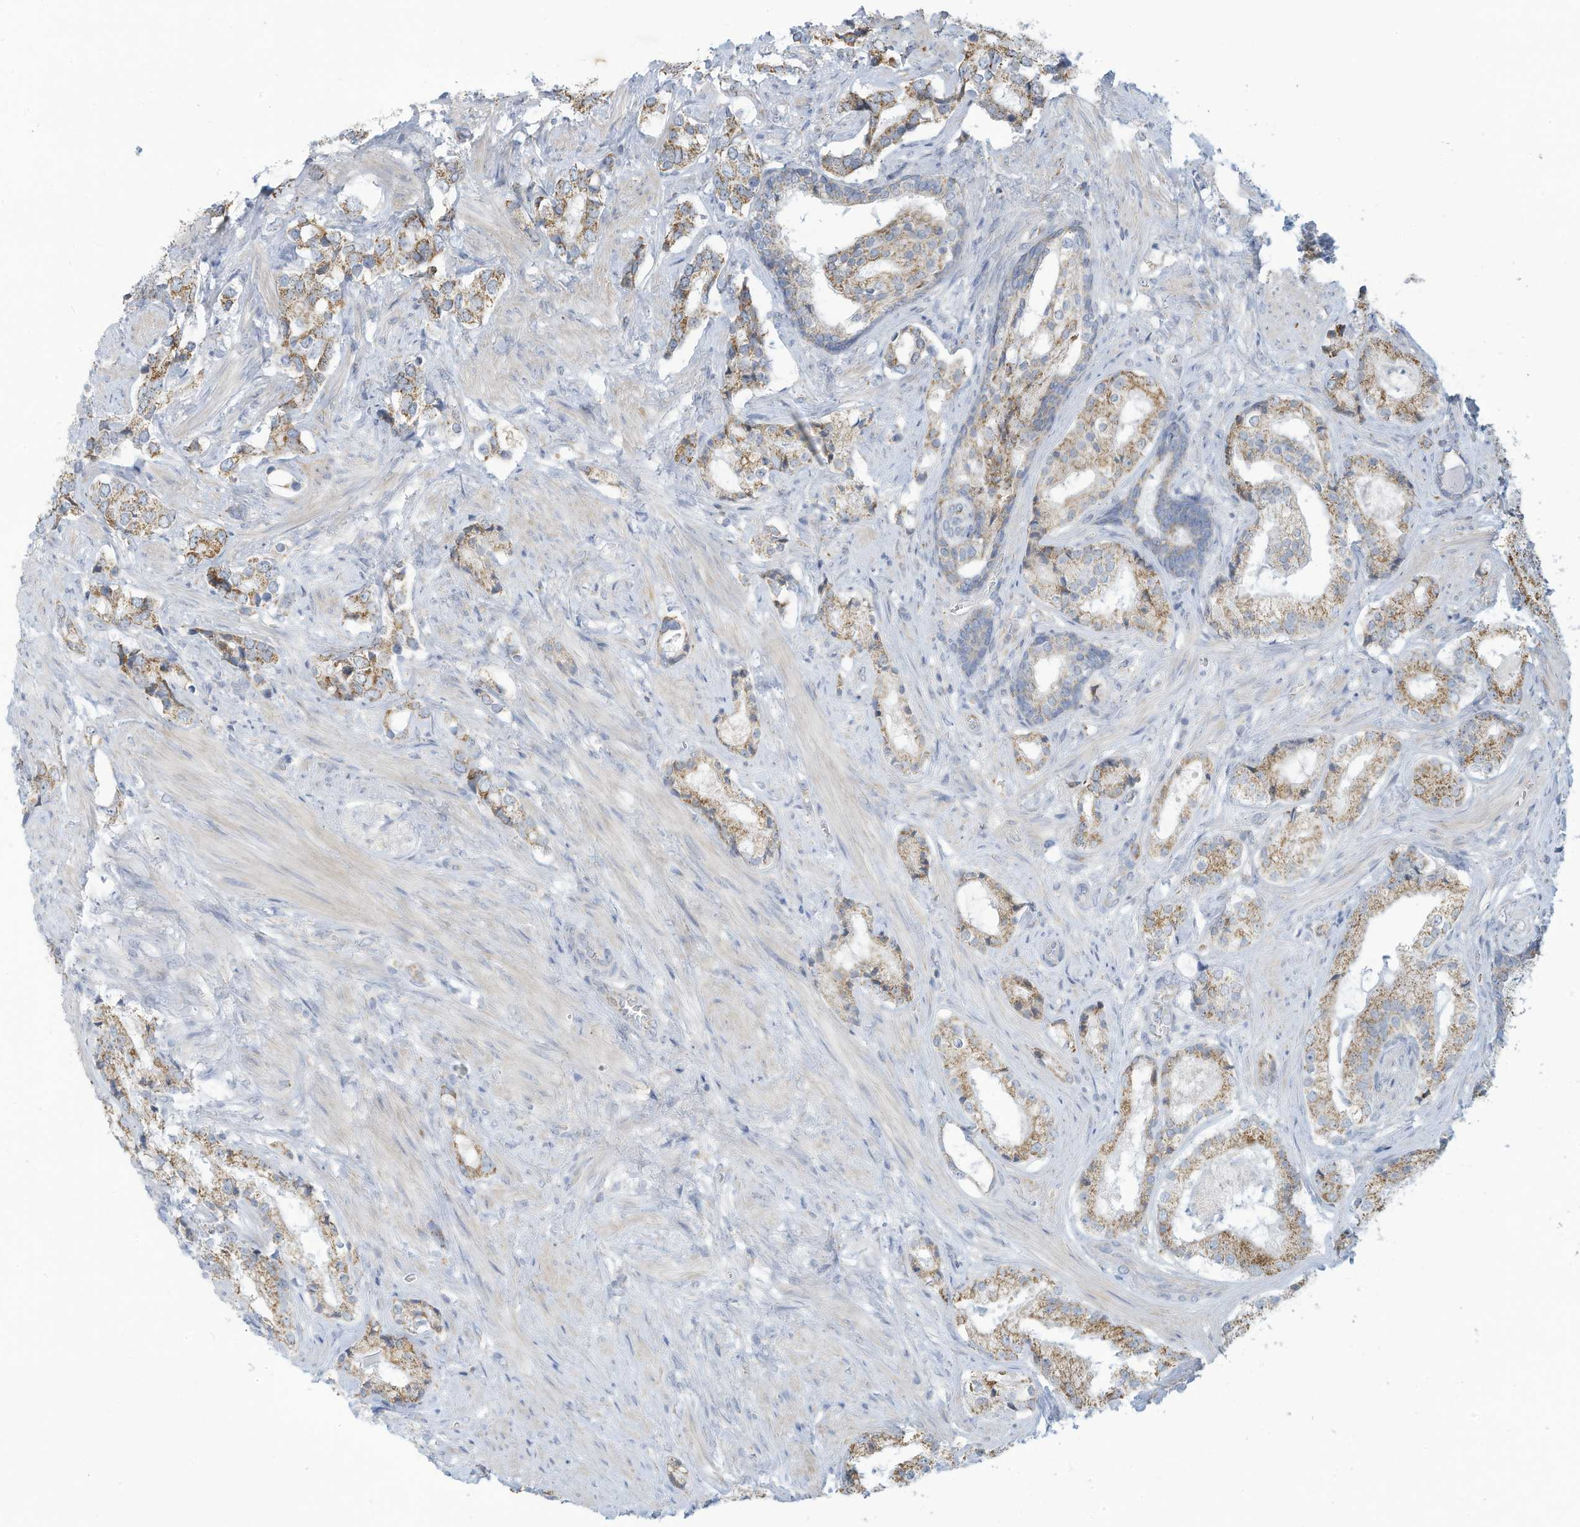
{"staining": {"intensity": "moderate", "quantity": "25%-75%", "location": "cytoplasmic/membranous"}, "tissue": "prostate cancer", "cell_type": "Tumor cells", "image_type": "cancer", "snomed": [{"axis": "morphology", "description": "Adenocarcinoma, High grade"}, {"axis": "topography", "description": "Prostate"}], "caption": "Immunohistochemistry micrograph of neoplastic tissue: prostate high-grade adenocarcinoma stained using immunohistochemistry shows medium levels of moderate protein expression localized specifically in the cytoplasmic/membranous of tumor cells, appearing as a cytoplasmic/membranous brown color.", "gene": "NLN", "patient": {"sex": "male", "age": 58}}